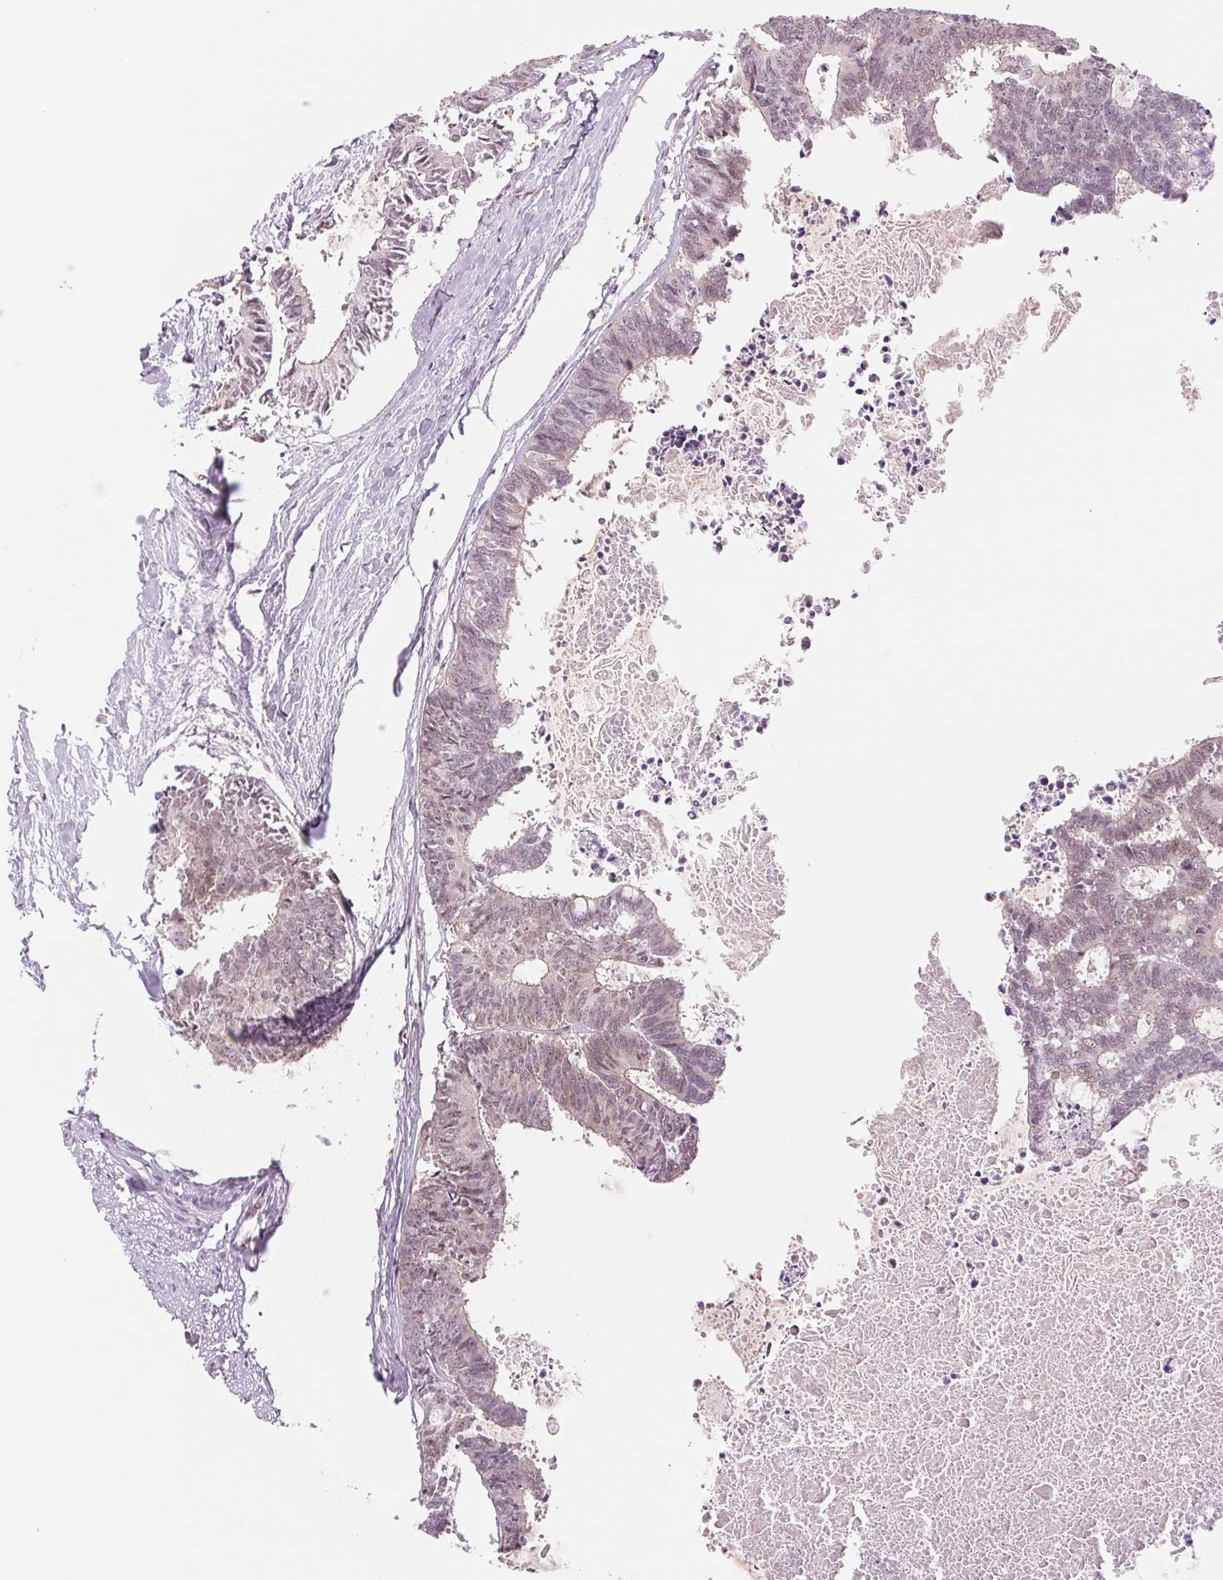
{"staining": {"intensity": "weak", "quantity": "25%-75%", "location": "cytoplasmic/membranous,nuclear"}, "tissue": "colorectal cancer", "cell_type": "Tumor cells", "image_type": "cancer", "snomed": [{"axis": "morphology", "description": "Adenocarcinoma, NOS"}, {"axis": "topography", "description": "Colon"}, {"axis": "topography", "description": "Rectum"}], "caption": "Tumor cells display low levels of weak cytoplasmic/membranous and nuclear staining in approximately 25%-75% of cells in colorectal cancer (adenocarcinoma). Immunohistochemistry stains the protein of interest in brown and the nuclei are stained blue.", "gene": "ZC3H14", "patient": {"sex": "male", "age": 57}}